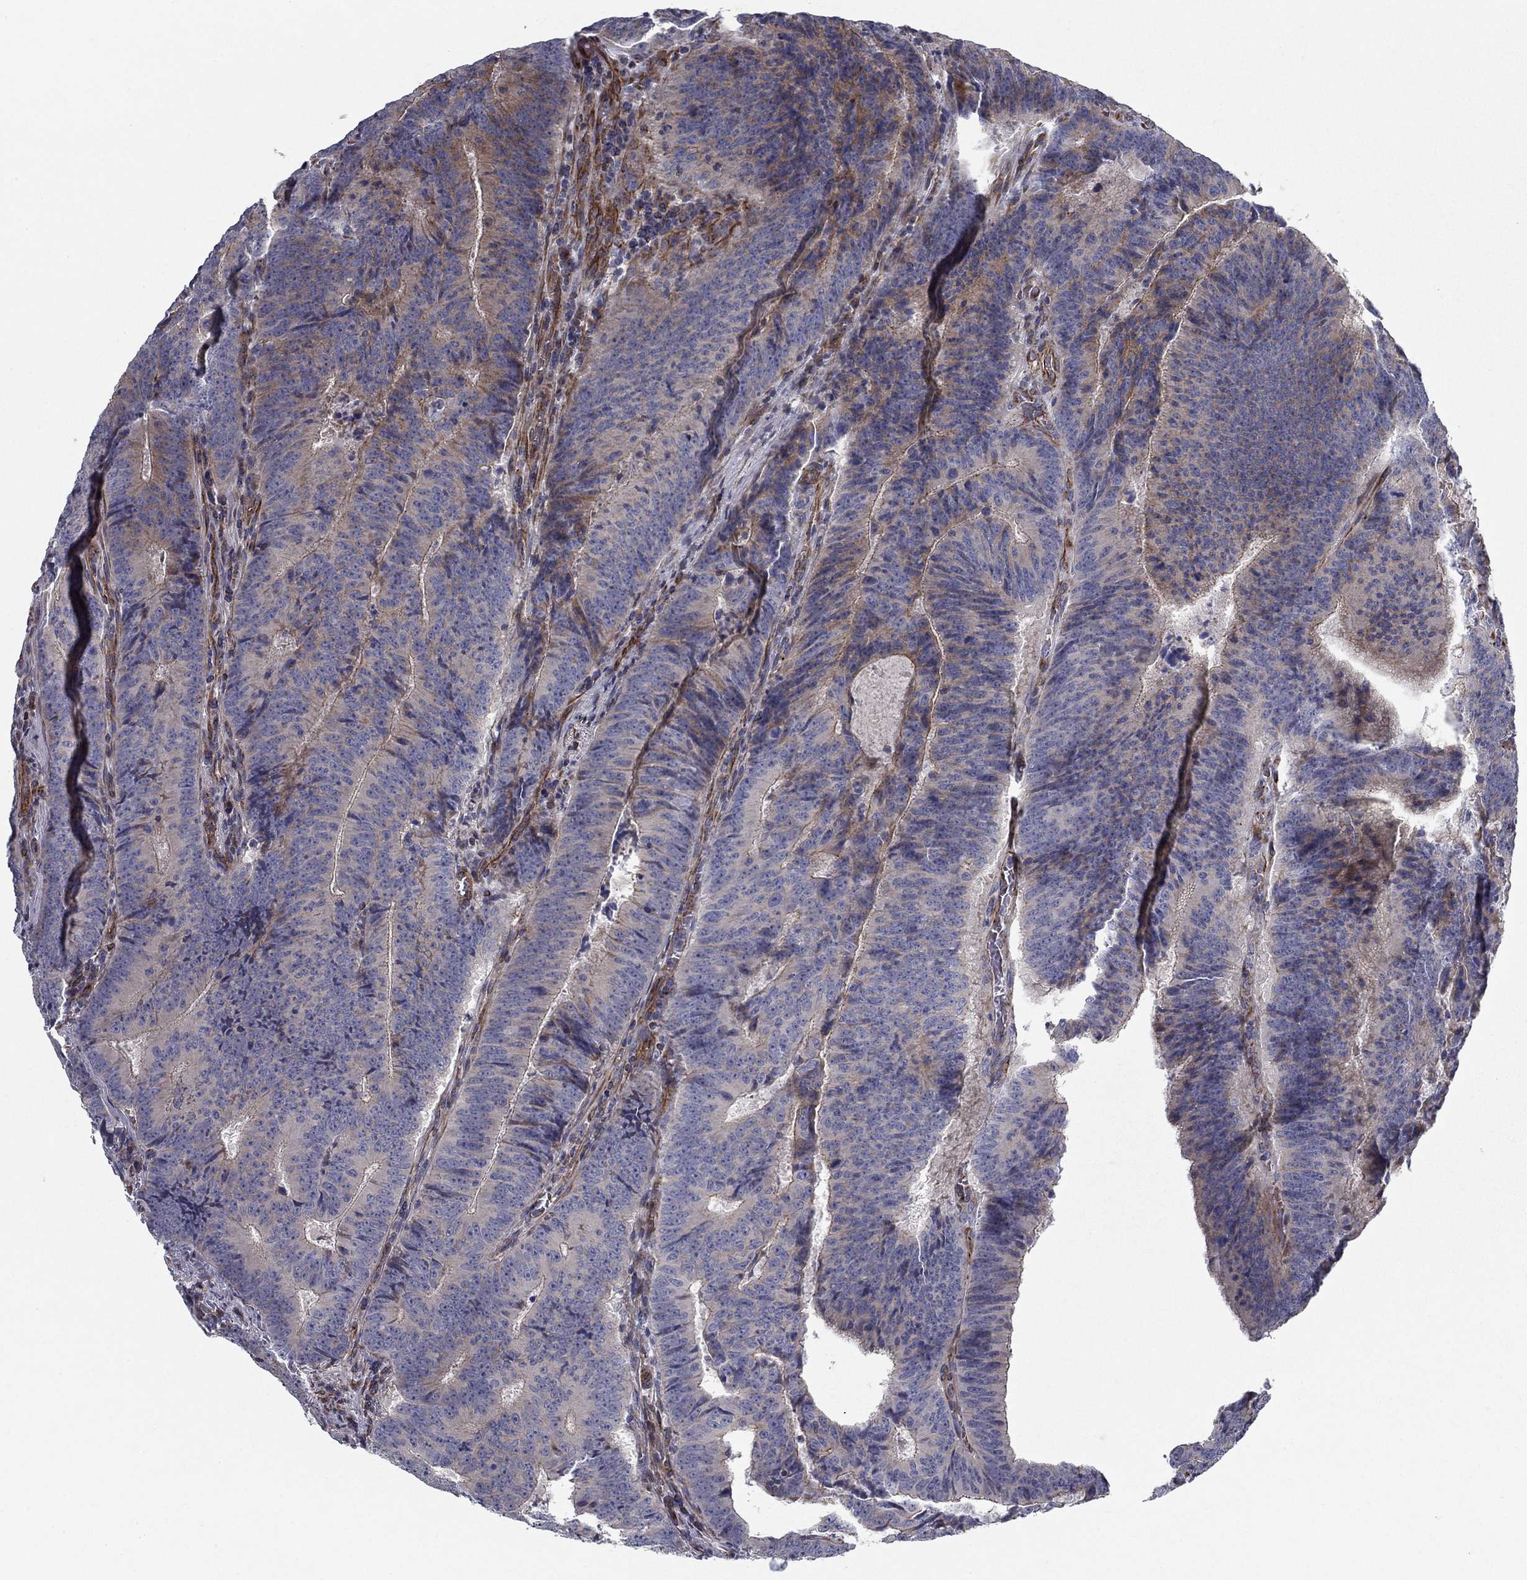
{"staining": {"intensity": "moderate", "quantity": "<25%", "location": "cytoplasmic/membranous"}, "tissue": "colorectal cancer", "cell_type": "Tumor cells", "image_type": "cancer", "snomed": [{"axis": "morphology", "description": "Adenocarcinoma, NOS"}, {"axis": "topography", "description": "Colon"}], "caption": "The photomicrograph shows a brown stain indicating the presence of a protein in the cytoplasmic/membranous of tumor cells in colorectal cancer (adenocarcinoma).", "gene": "CLSTN1", "patient": {"sex": "female", "age": 82}}